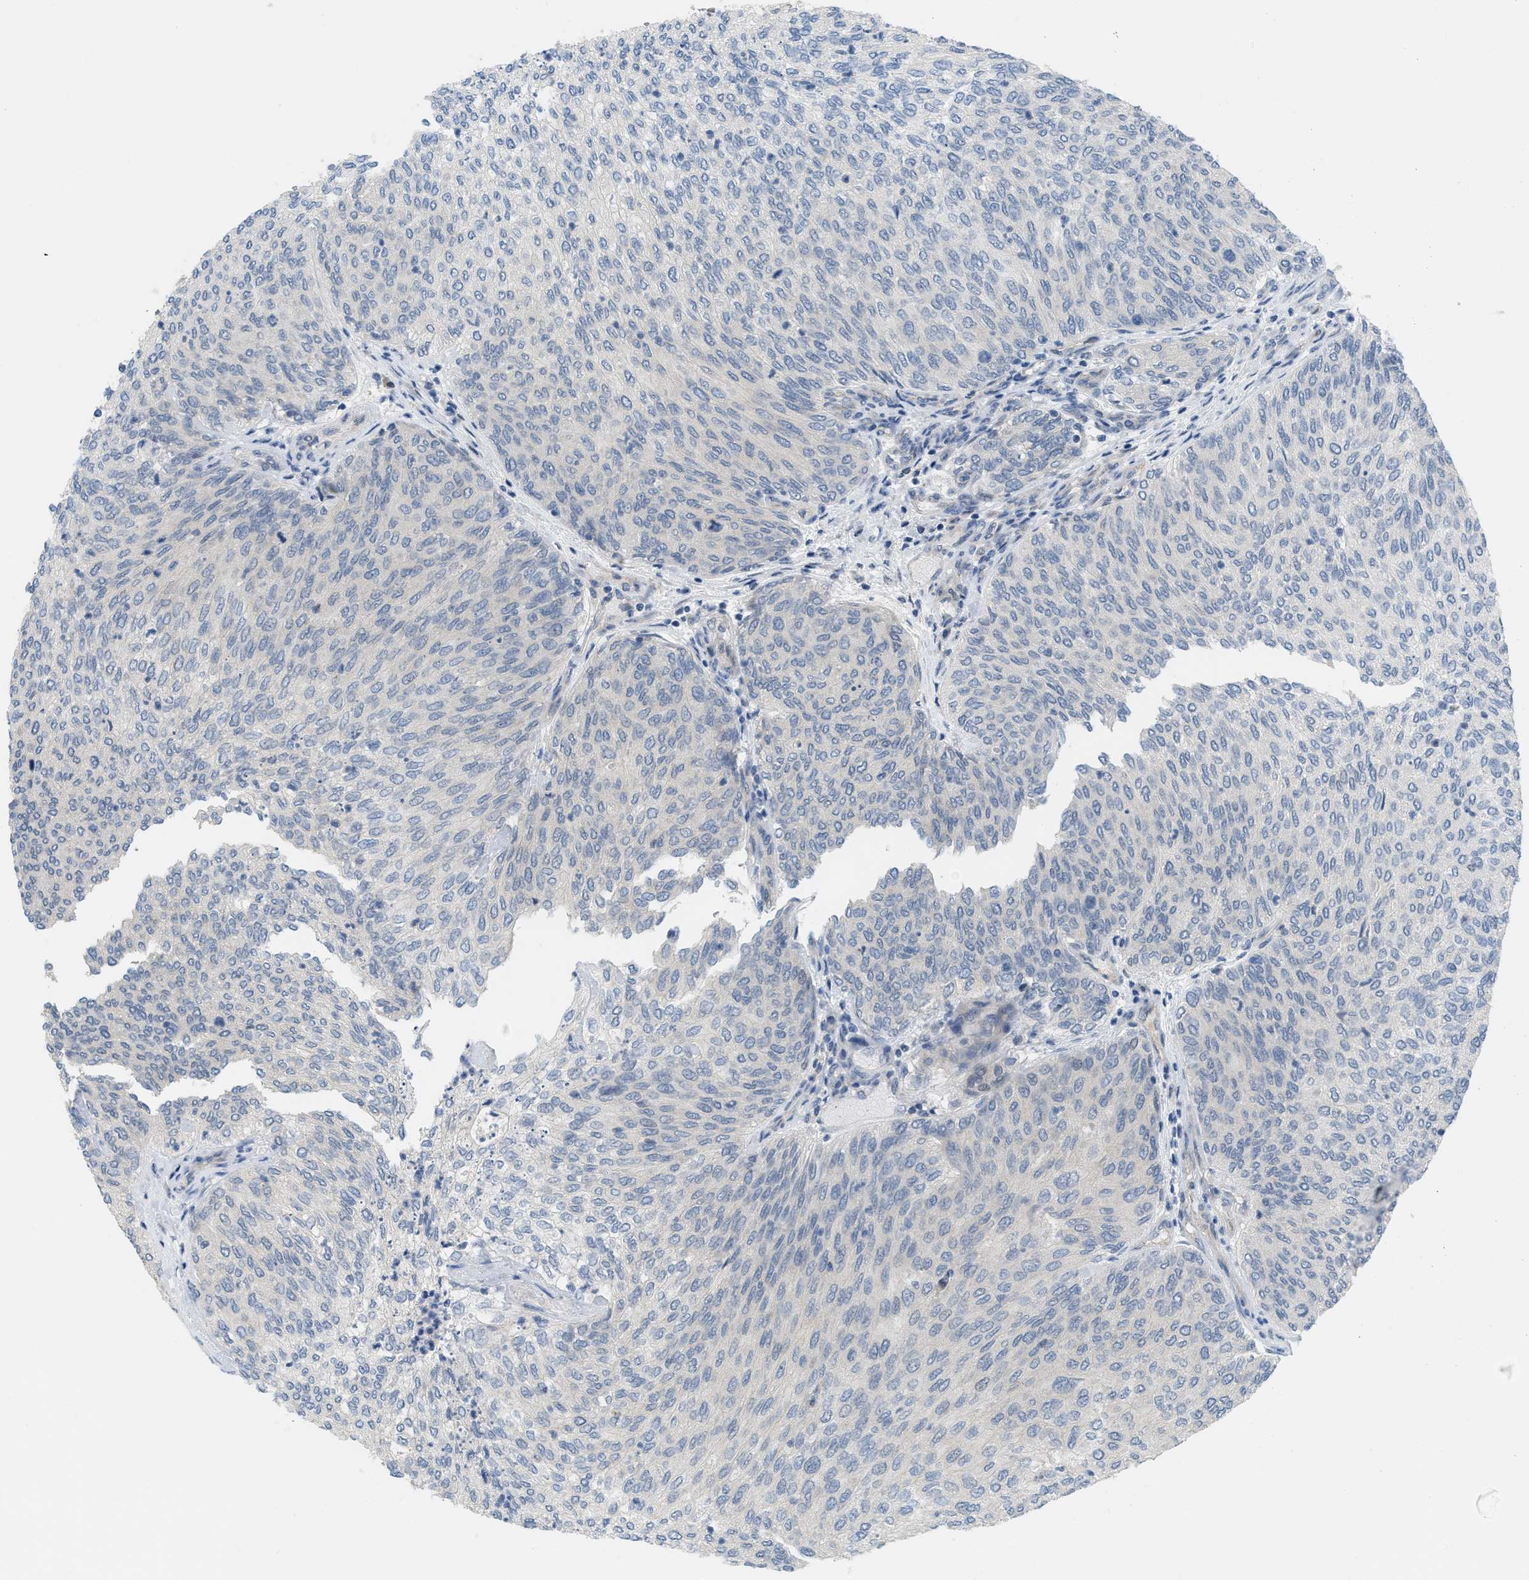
{"staining": {"intensity": "negative", "quantity": "none", "location": "none"}, "tissue": "urothelial cancer", "cell_type": "Tumor cells", "image_type": "cancer", "snomed": [{"axis": "morphology", "description": "Urothelial carcinoma, Low grade"}, {"axis": "topography", "description": "Urinary bladder"}], "caption": "Low-grade urothelial carcinoma stained for a protein using immunohistochemistry shows no positivity tumor cells.", "gene": "TNFAIP1", "patient": {"sex": "female", "age": 79}}